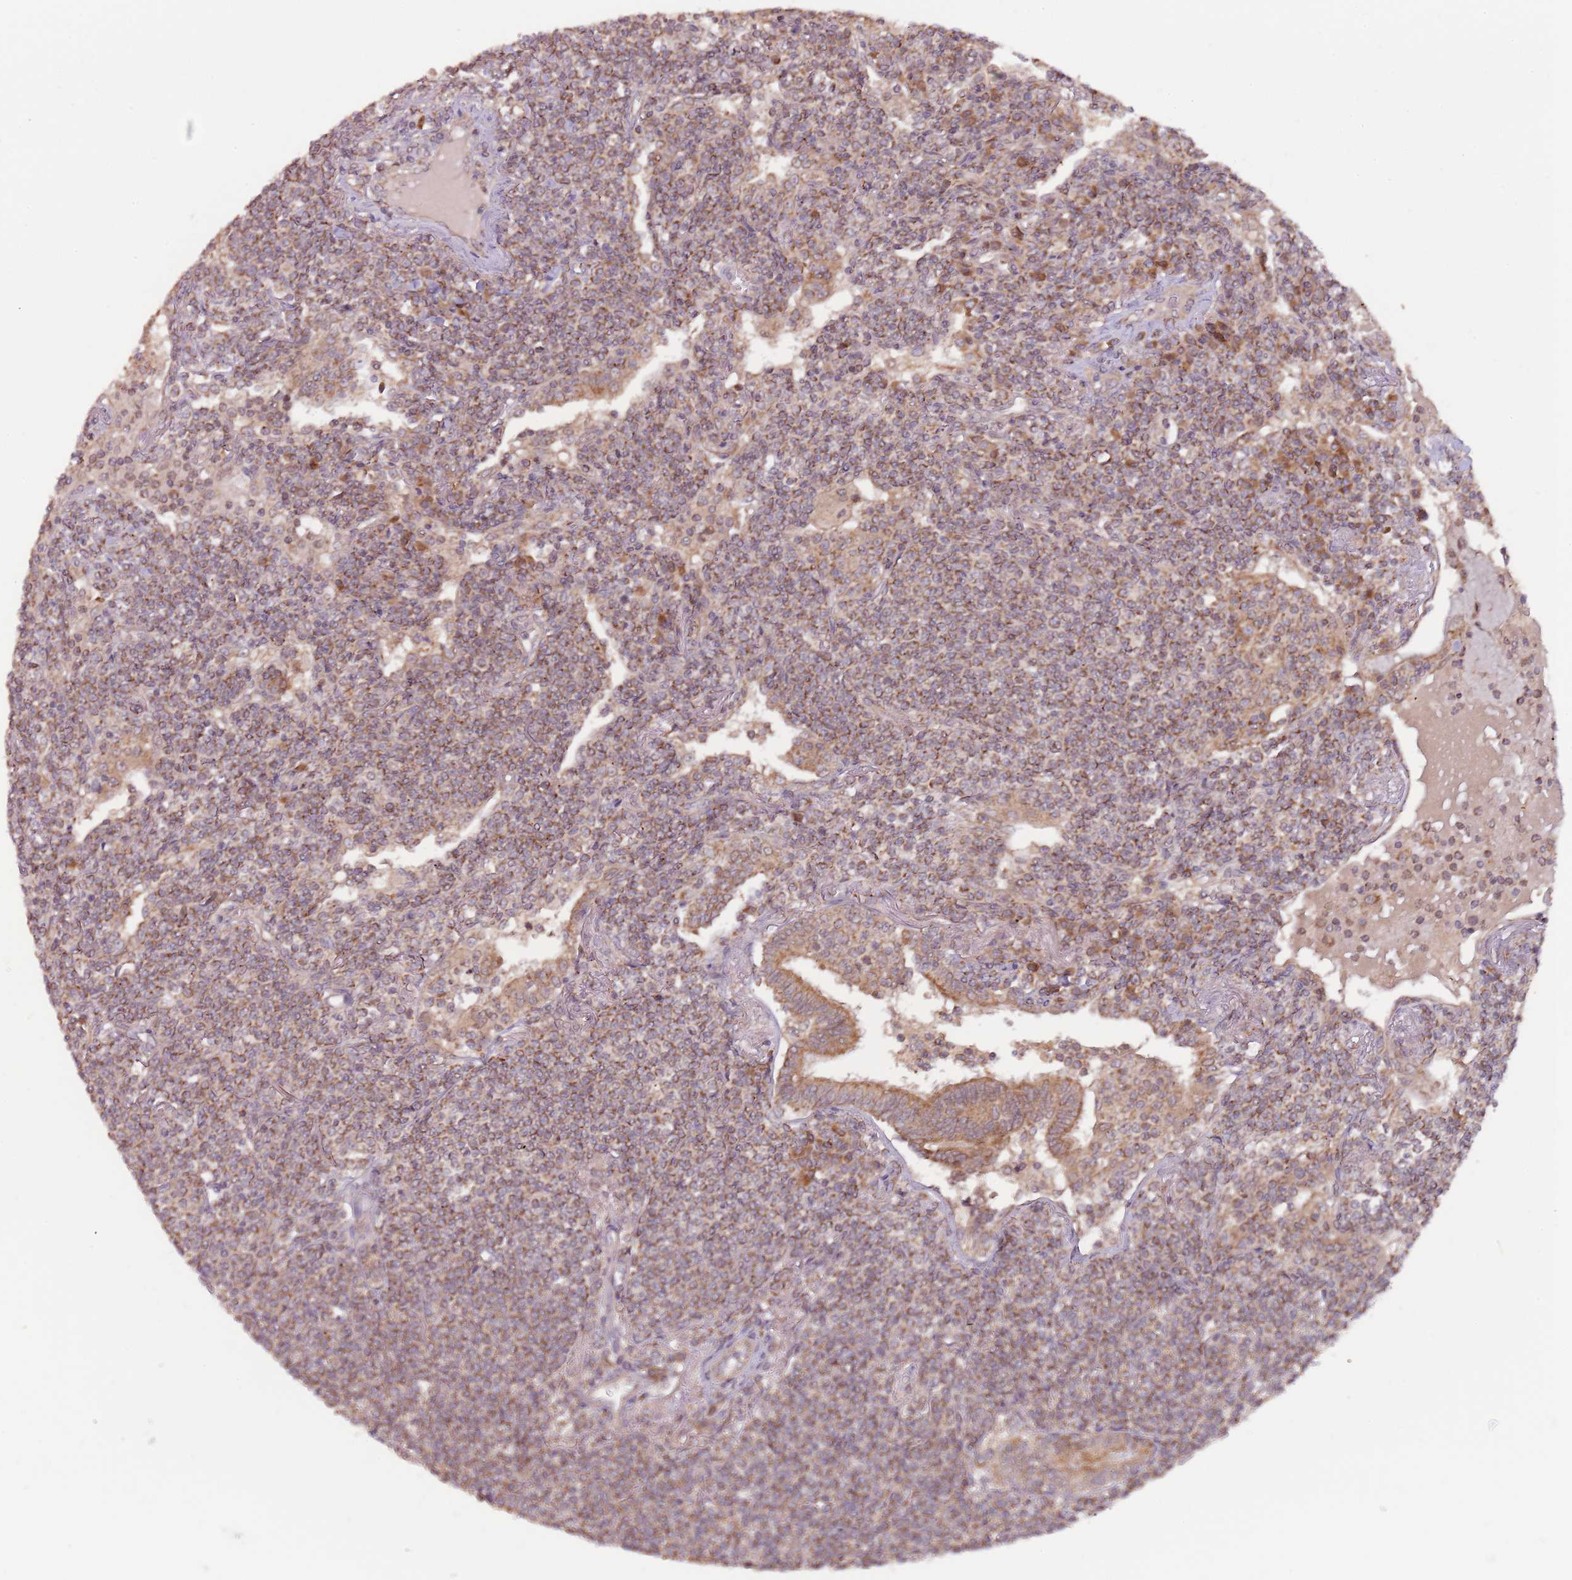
{"staining": {"intensity": "weak", "quantity": ">75%", "location": "cytoplasmic/membranous"}, "tissue": "lymphoma", "cell_type": "Tumor cells", "image_type": "cancer", "snomed": [{"axis": "morphology", "description": "Malignant lymphoma, non-Hodgkin's type, Low grade"}, {"axis": "topography", "description": "Lung"}], "caption": "Immunohistochemistry (IHC) (DAB) staining of malignant lymphoma, non-Hodgkin's type (low-grade) exhibits weak cytoplasmic/membranous protein staining in about >75% of tumor cells.", "gene": "RNF181", "patient": {"sex": "female", "age": 71}}